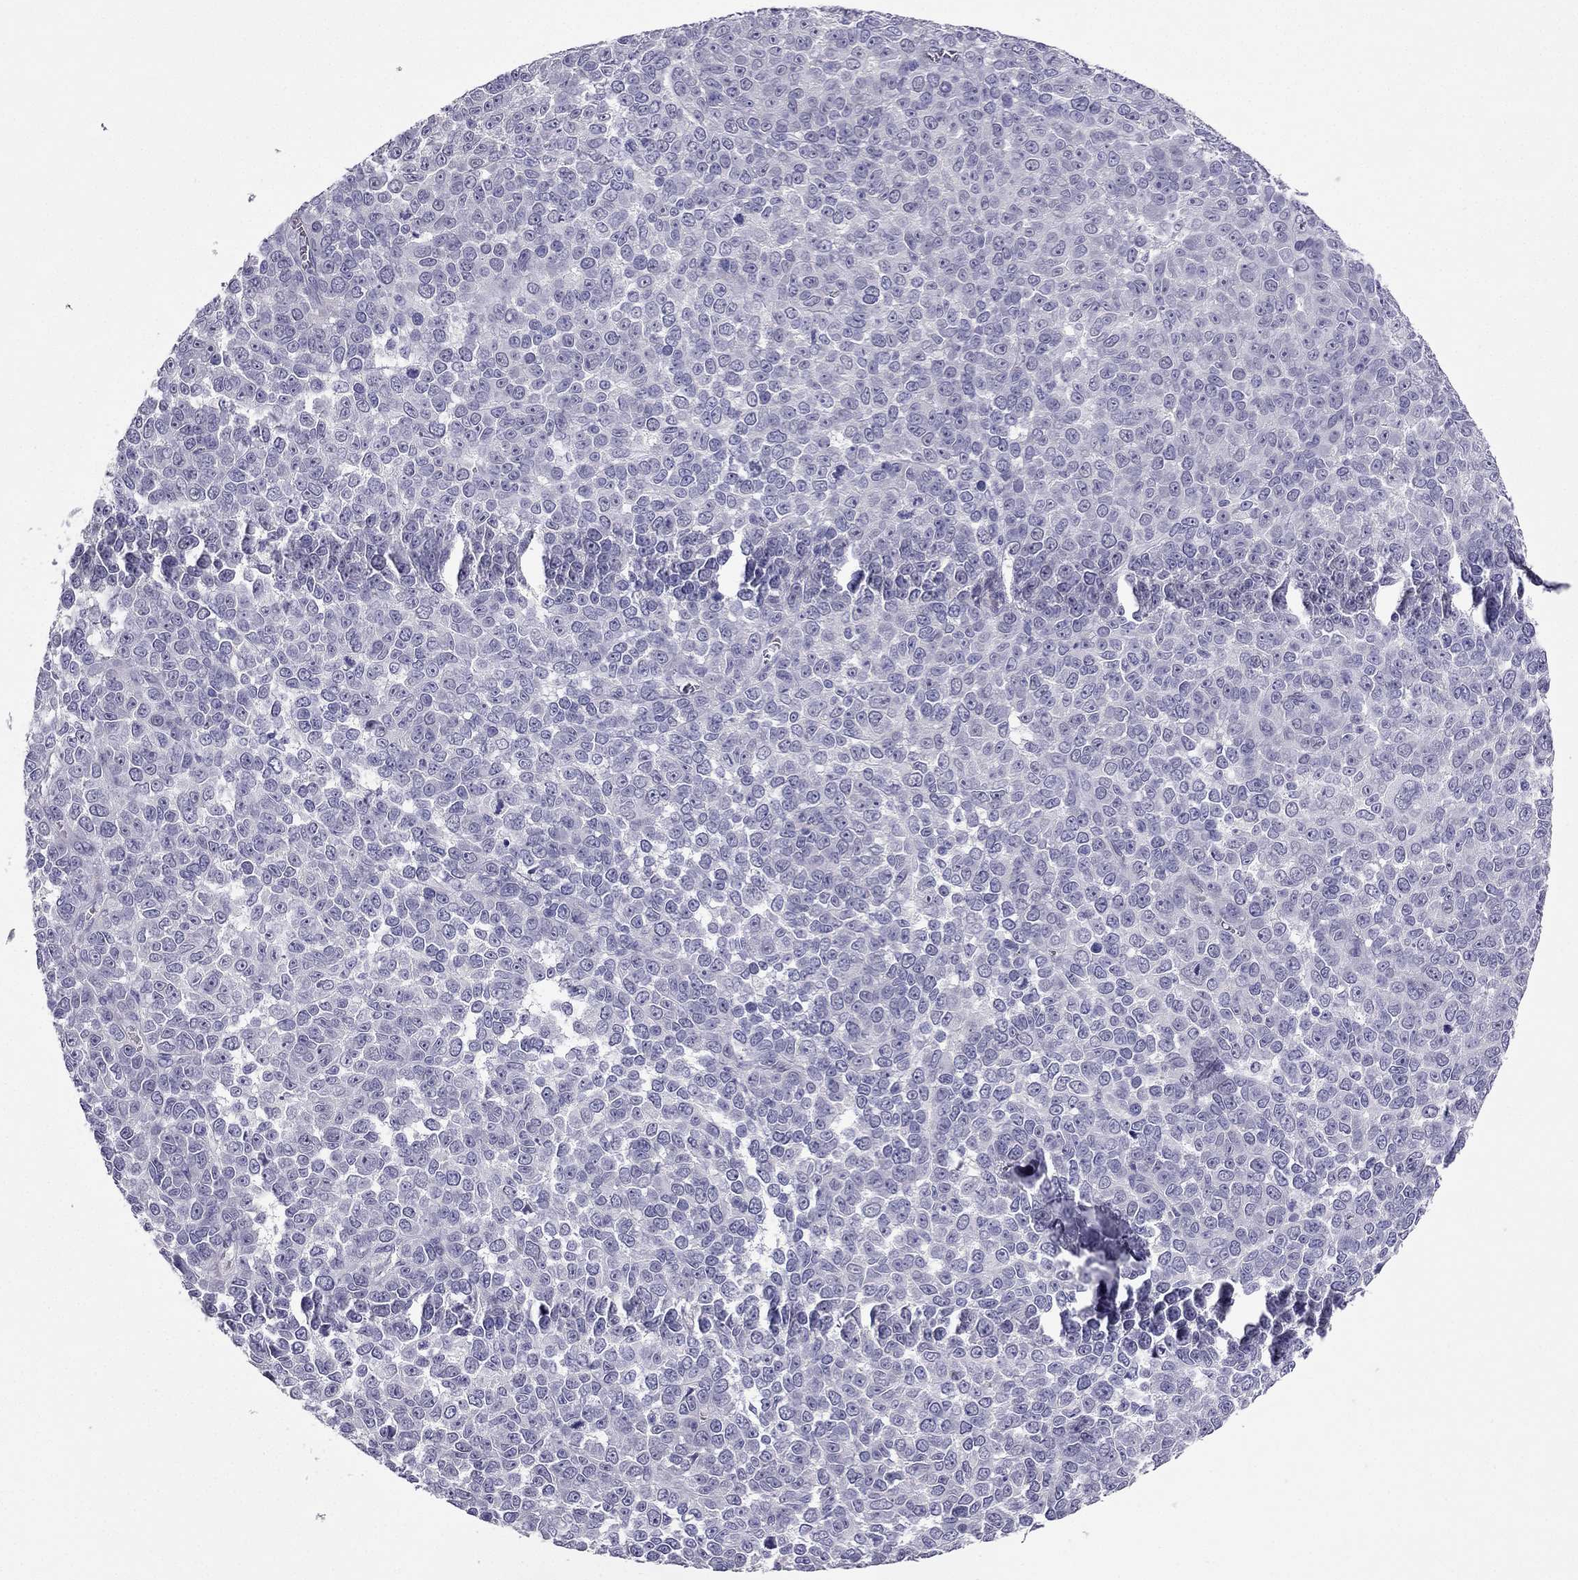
{"staining": {"intensity": "negative", "quantity": "none", "location": "none"}, "tissue": "melanoma", "cell_type": "Tumor cells", "image_type": "cancer", "snomed": [{"axis": "morphology", "description": "Malignant melanoma, NOS"}, {"axis": "topography", "description": "Skin"}], "caption": "Human malignant melanoma stained for a protein using immunohistochemistry (IHC) exhibits no expression in tumor cells.", "gene": "PDE6A", "patient": {"sex": "female", "age": 95}}